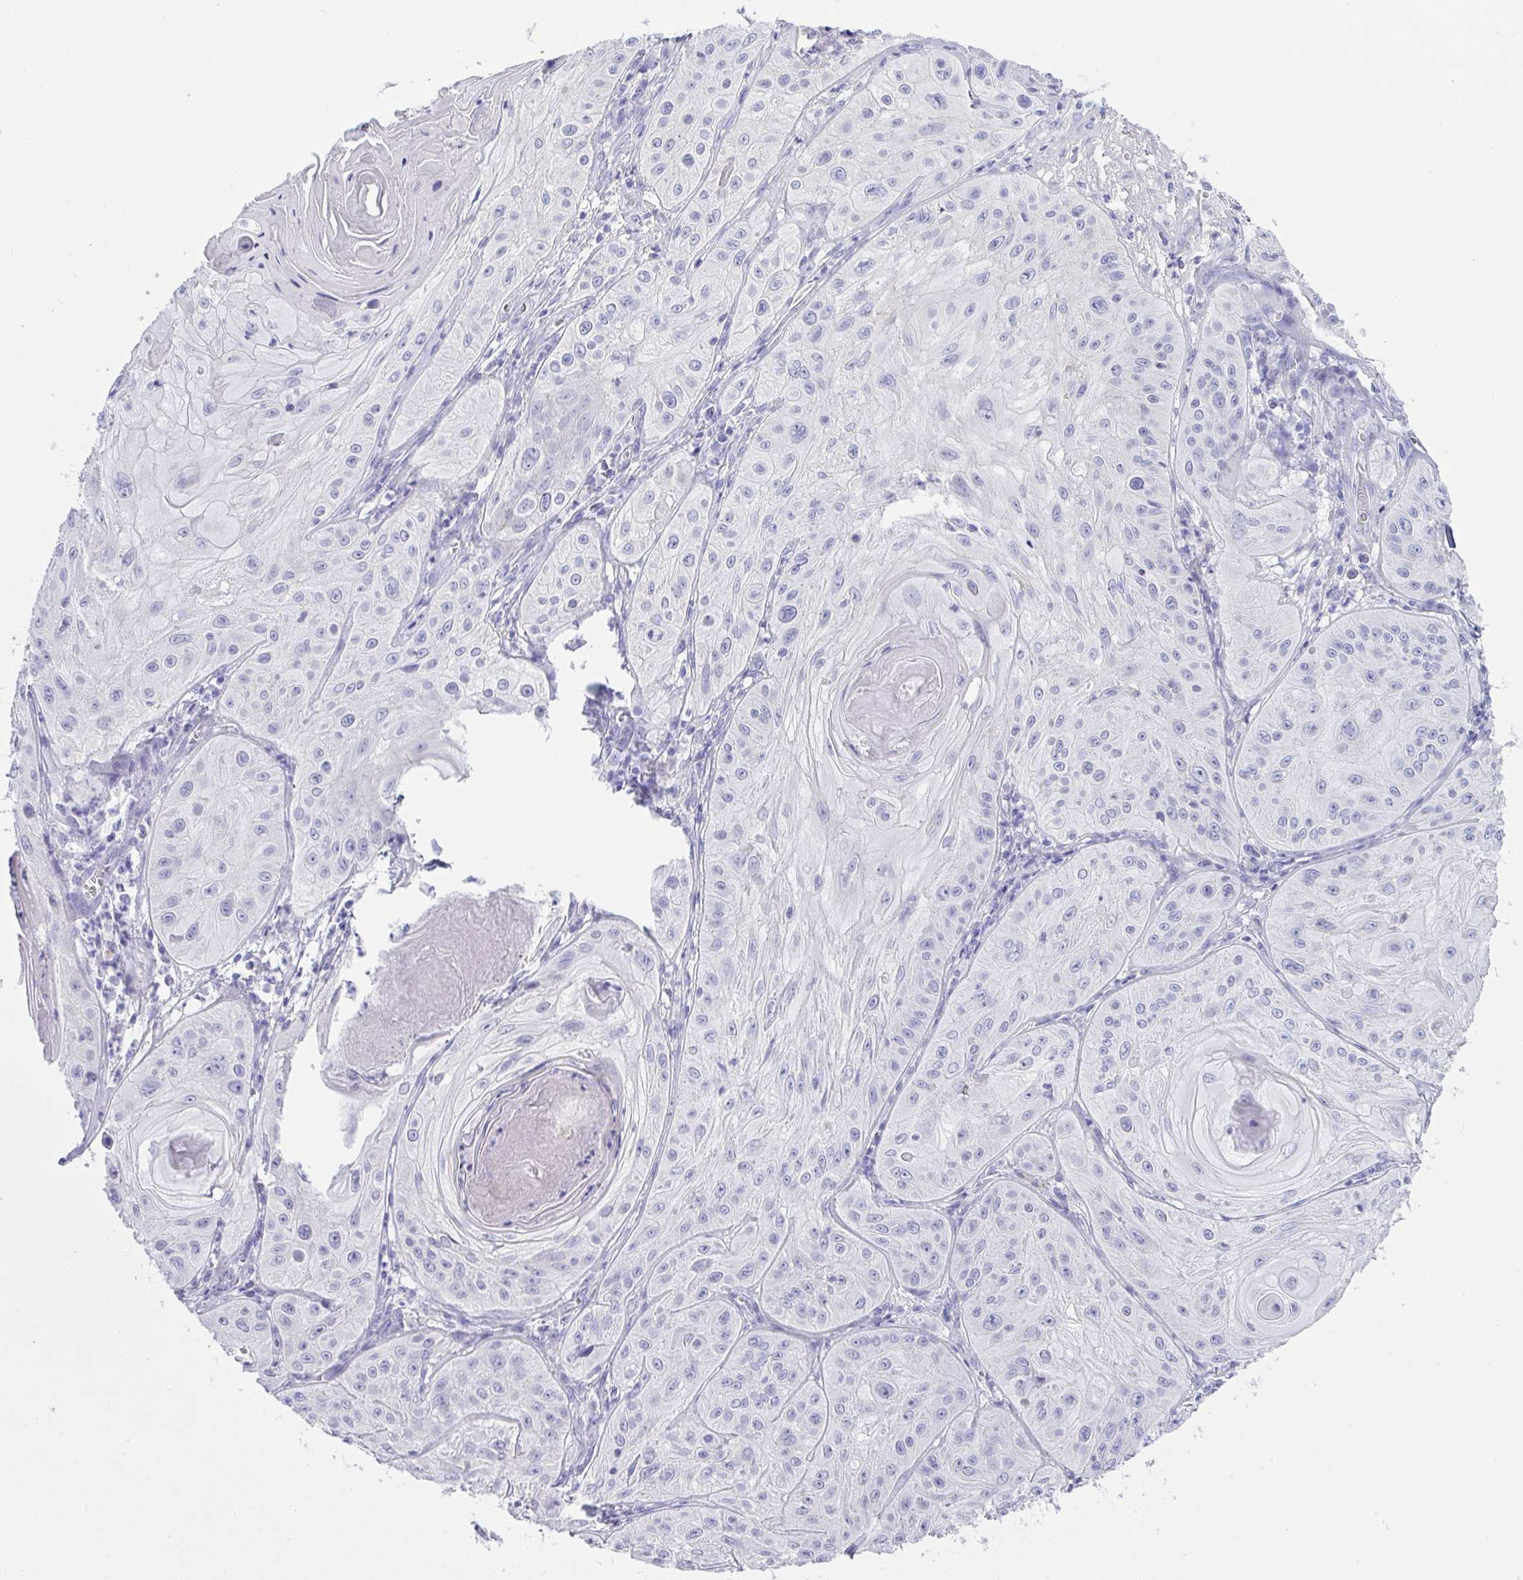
{"staining": {"intensity": "negative", "quantity": "none", "location": "none"}, "tissue": "skin cancer", "cell_type": "Tumor cells", "image_type": "cancer", "snomed": [{"axis": "morphology", "description": "Squamous cell carcinoma, NOS"}, {"axis": "topography", "description": "Skin"}], "caption": "The IHC micrograph has no significant positivity in tumor cells of squamous cell carcinoma (skin) tissue.", "gene": "GLB1L2", "patient": {"sex": "male", "age": 85}}